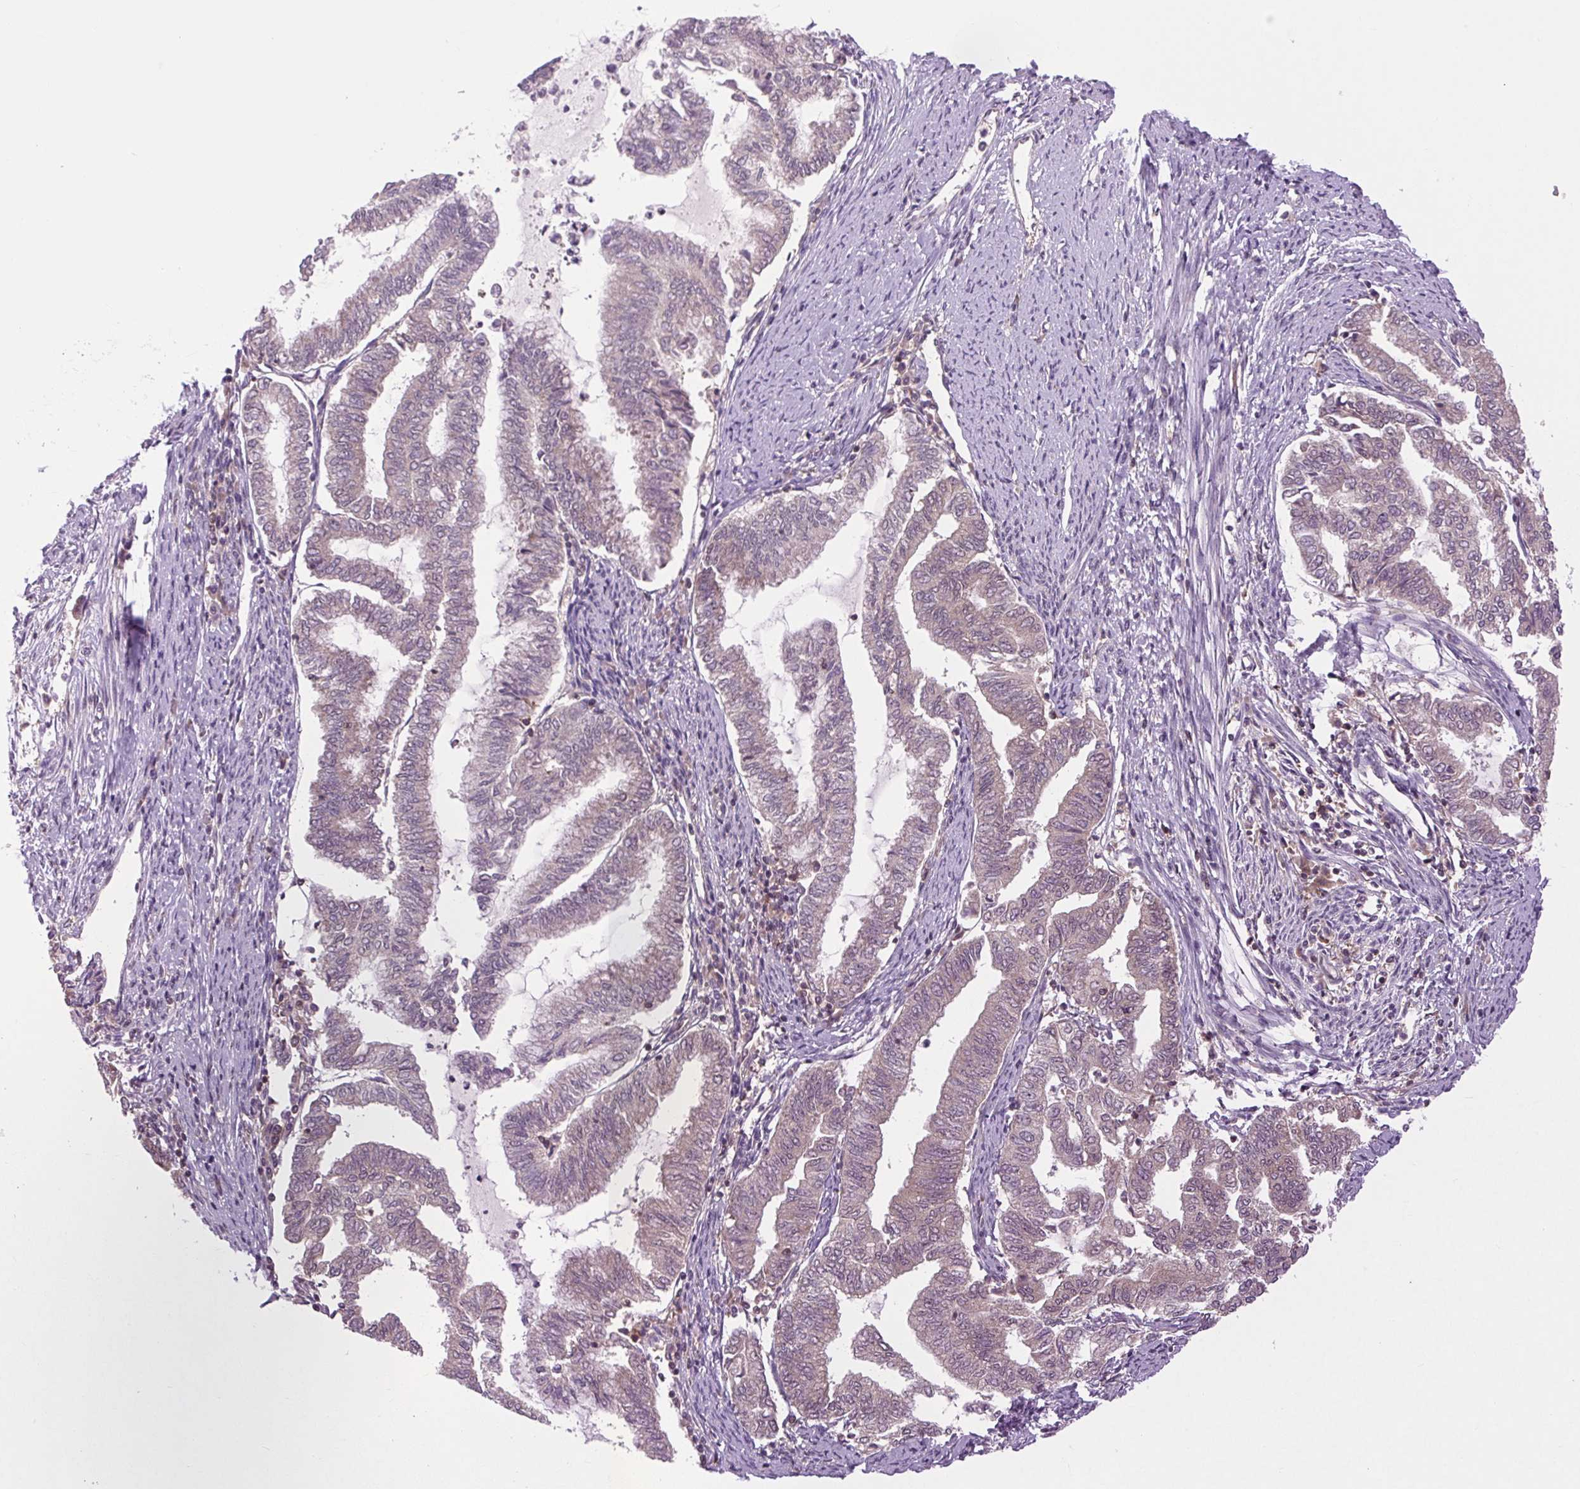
{"staining": {"intensity": "weak", "quantity": "<25%", "location": "cytoplasmic/membranous"}, "tissue": "endometrial cancer", "cell_type": "Tumor cells", "image_type": "cancer", "snomed": [{"axis": "morphology", "description": "Adenocarcinoma, NOS"}, {"axis": "topography", "description": "Endometrium"}], "caption": "Tumor cells are negative for protein expression in human endometrial cancer.", "gene": "PLCG1", "patient": {"sex": "female", "age": 79}}